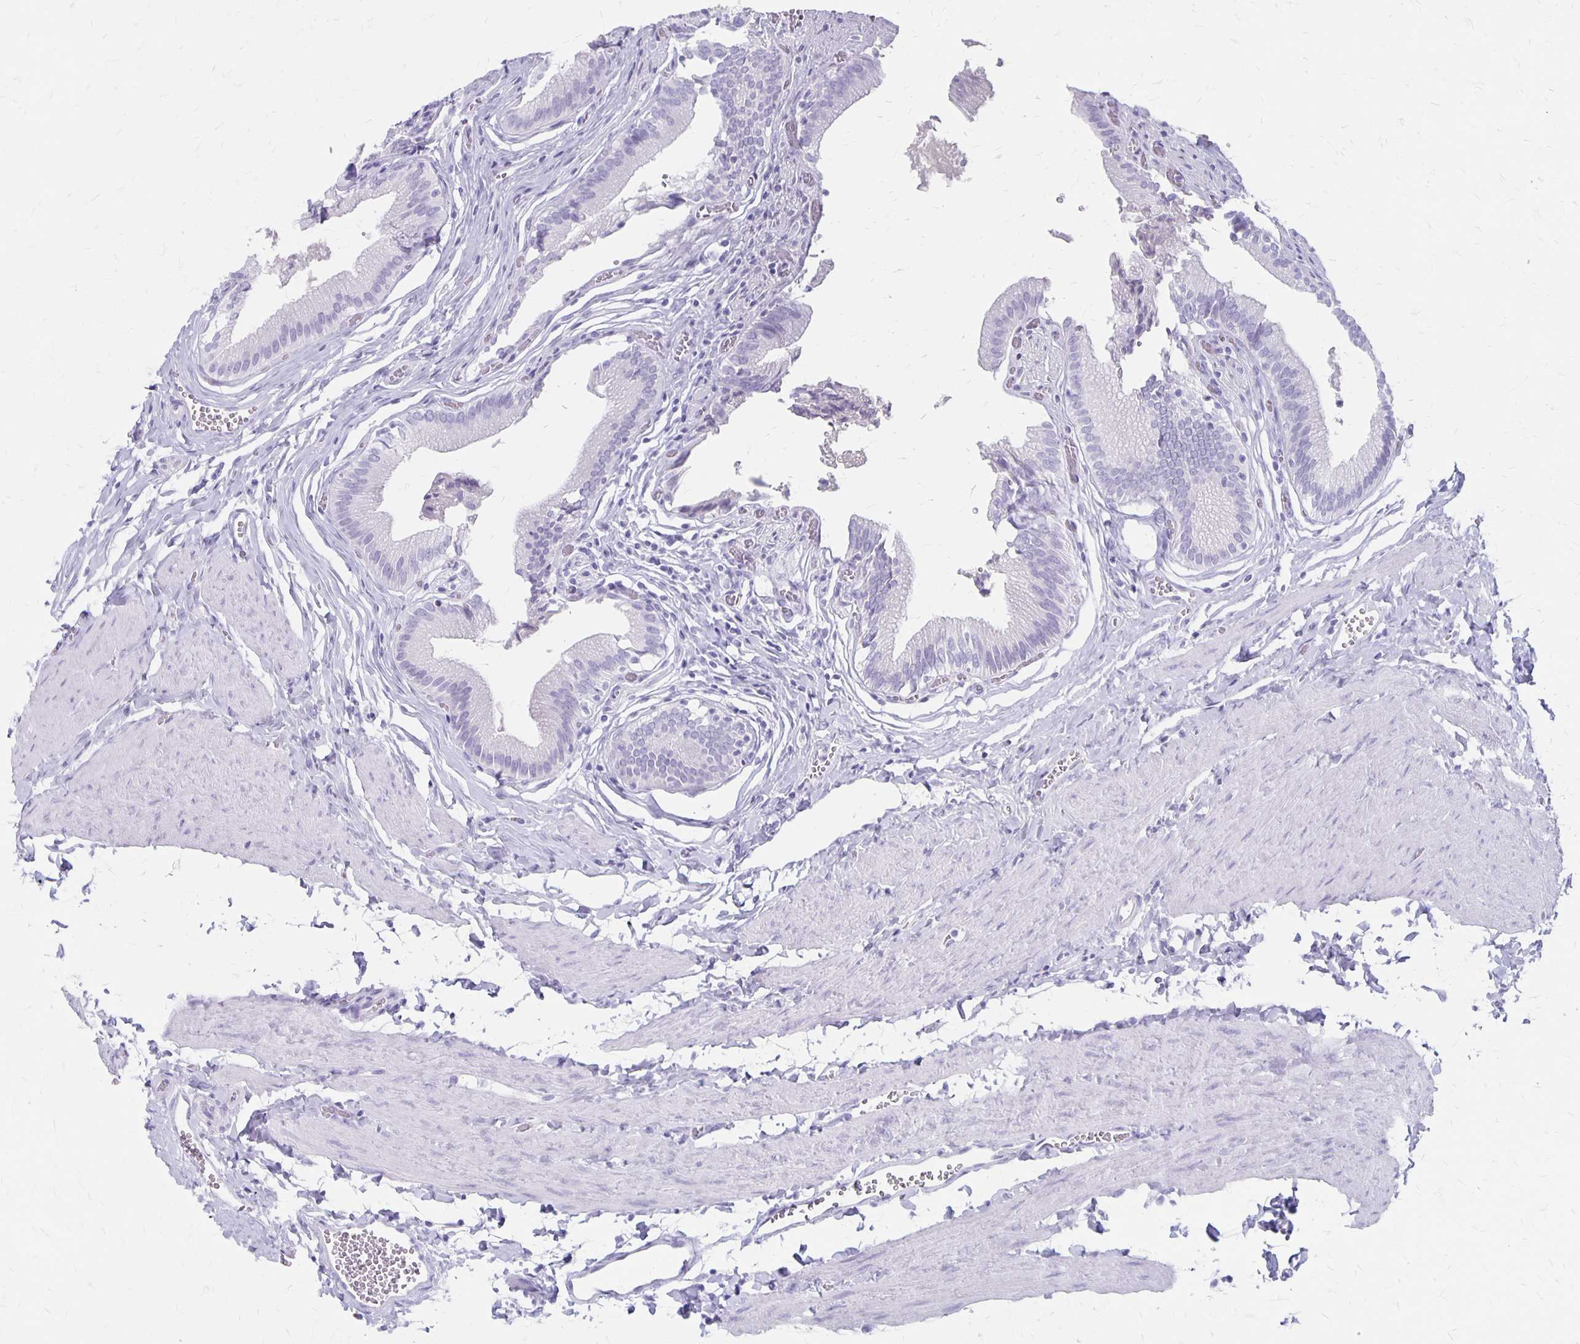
{"staining": {"intensity": "negative", "quantity": "none", "location": "none"}, "tissue": "gallbladder", "cell_type": "Glandular cells", "image_type": "normal", "snomed": [{"axis": "morphology", "description": "Normal tissue, NOS"}, {"axis": "topography", "description": "Gallbladder"}, {"axis": "topography", "description": "Peripheral nerve tissue"}], "caption": "An immunohistochemistry (IHC) image of benign gallbladder is shown. There is no staining in glandular cells of gallbladder.", "gene": "MAGEC2", "patient": {"sex": "male", "age": 17}}